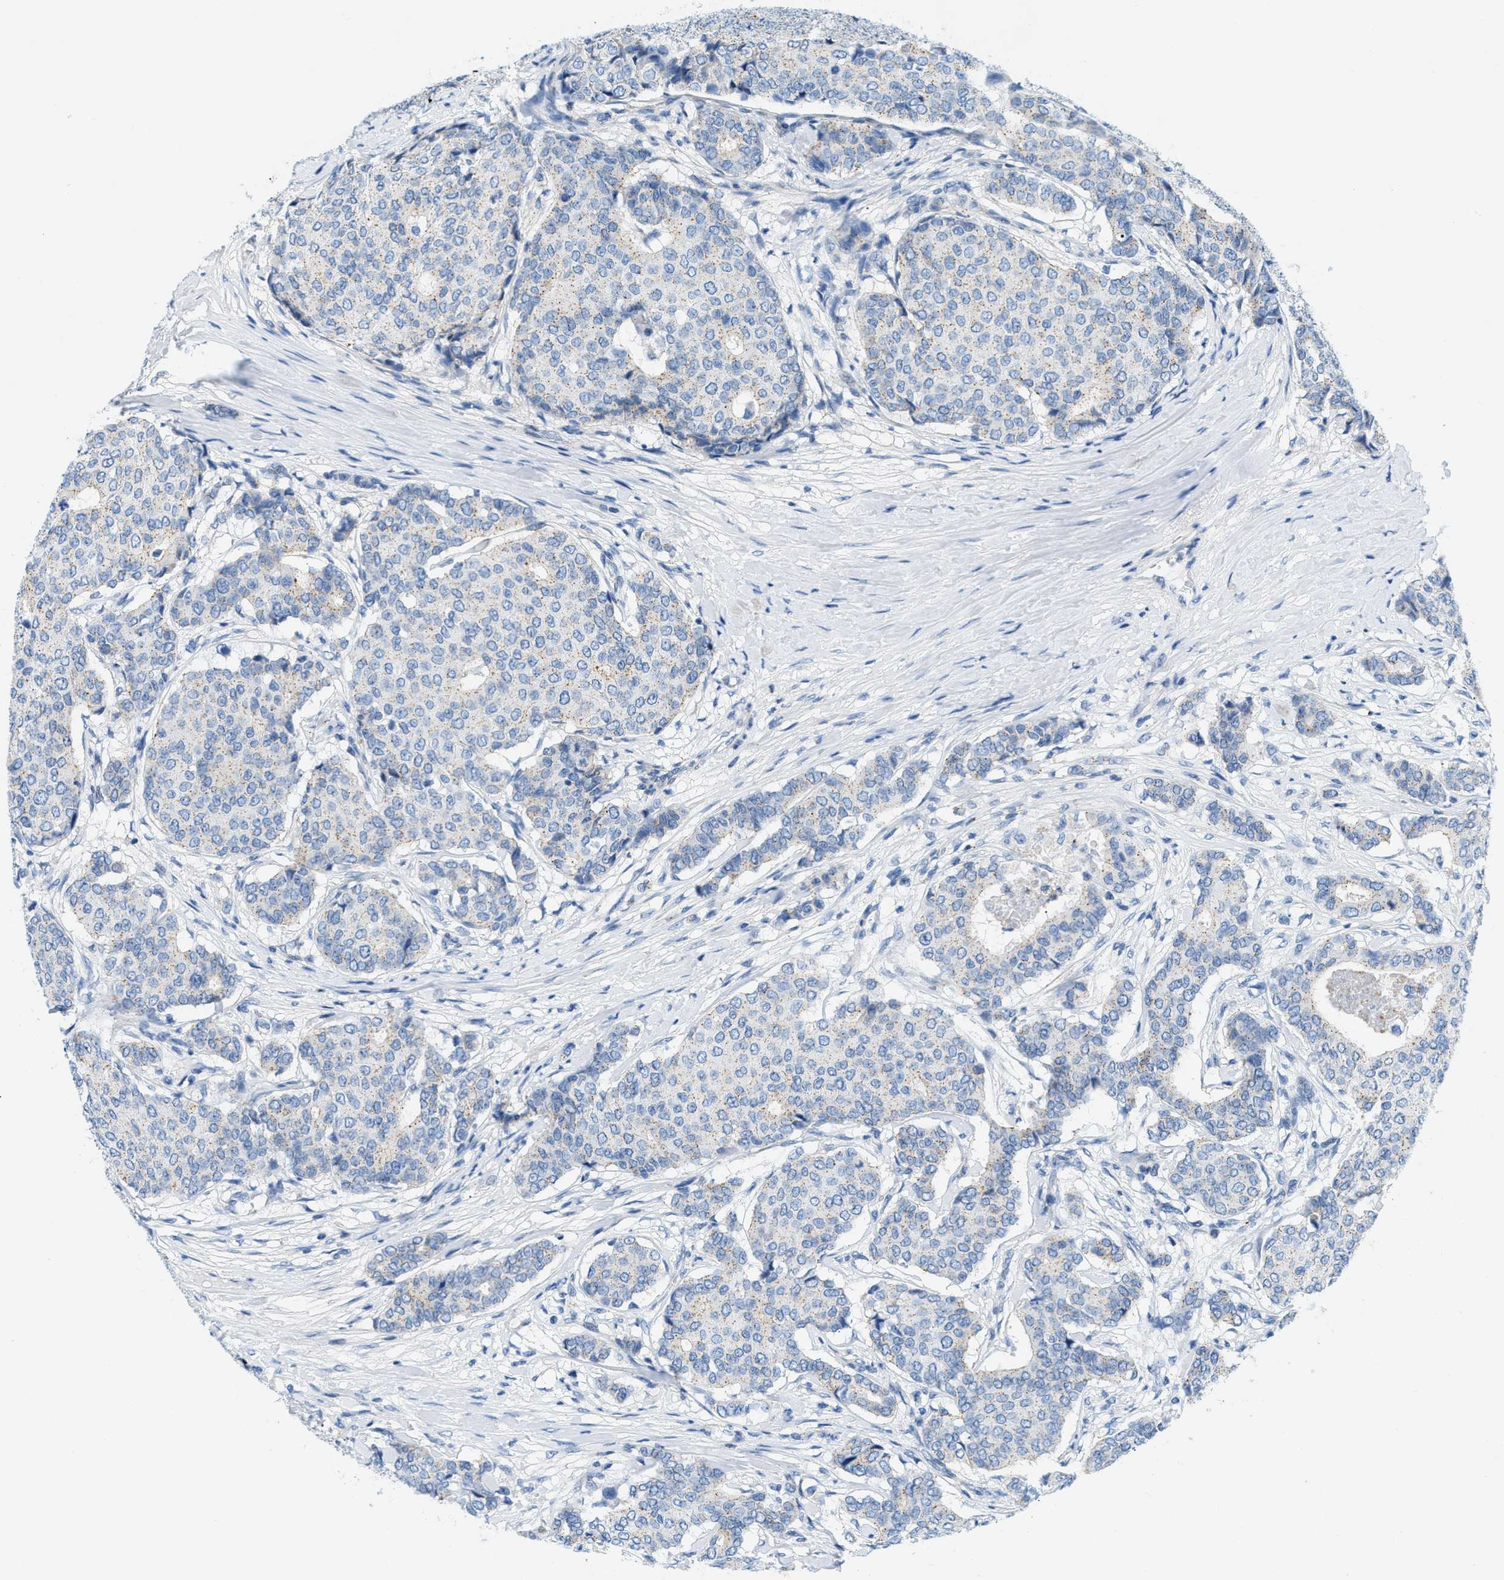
{"staining": {"intensity": "weak", "quantity": "25%-75%", "location": "cytoplasmic/membranous"}, "tissue": "breast cancer", "cell_type": "Tumor cells", "image_type": "cancer", "snomed": [{"axis": "morphology", "description": "Duct carcinoma"}, {"axis": "topography", "description": "Breast"}], "caption": "The photomicrograph demonstrates immunohistochemical staining of breast cancer. There is weak cytoplasmic/membranous positivity is present in approximately 25%-75% of tumor cells.", "gene": "FDCSP", "patient": {"sex": "female", "age": 75}}